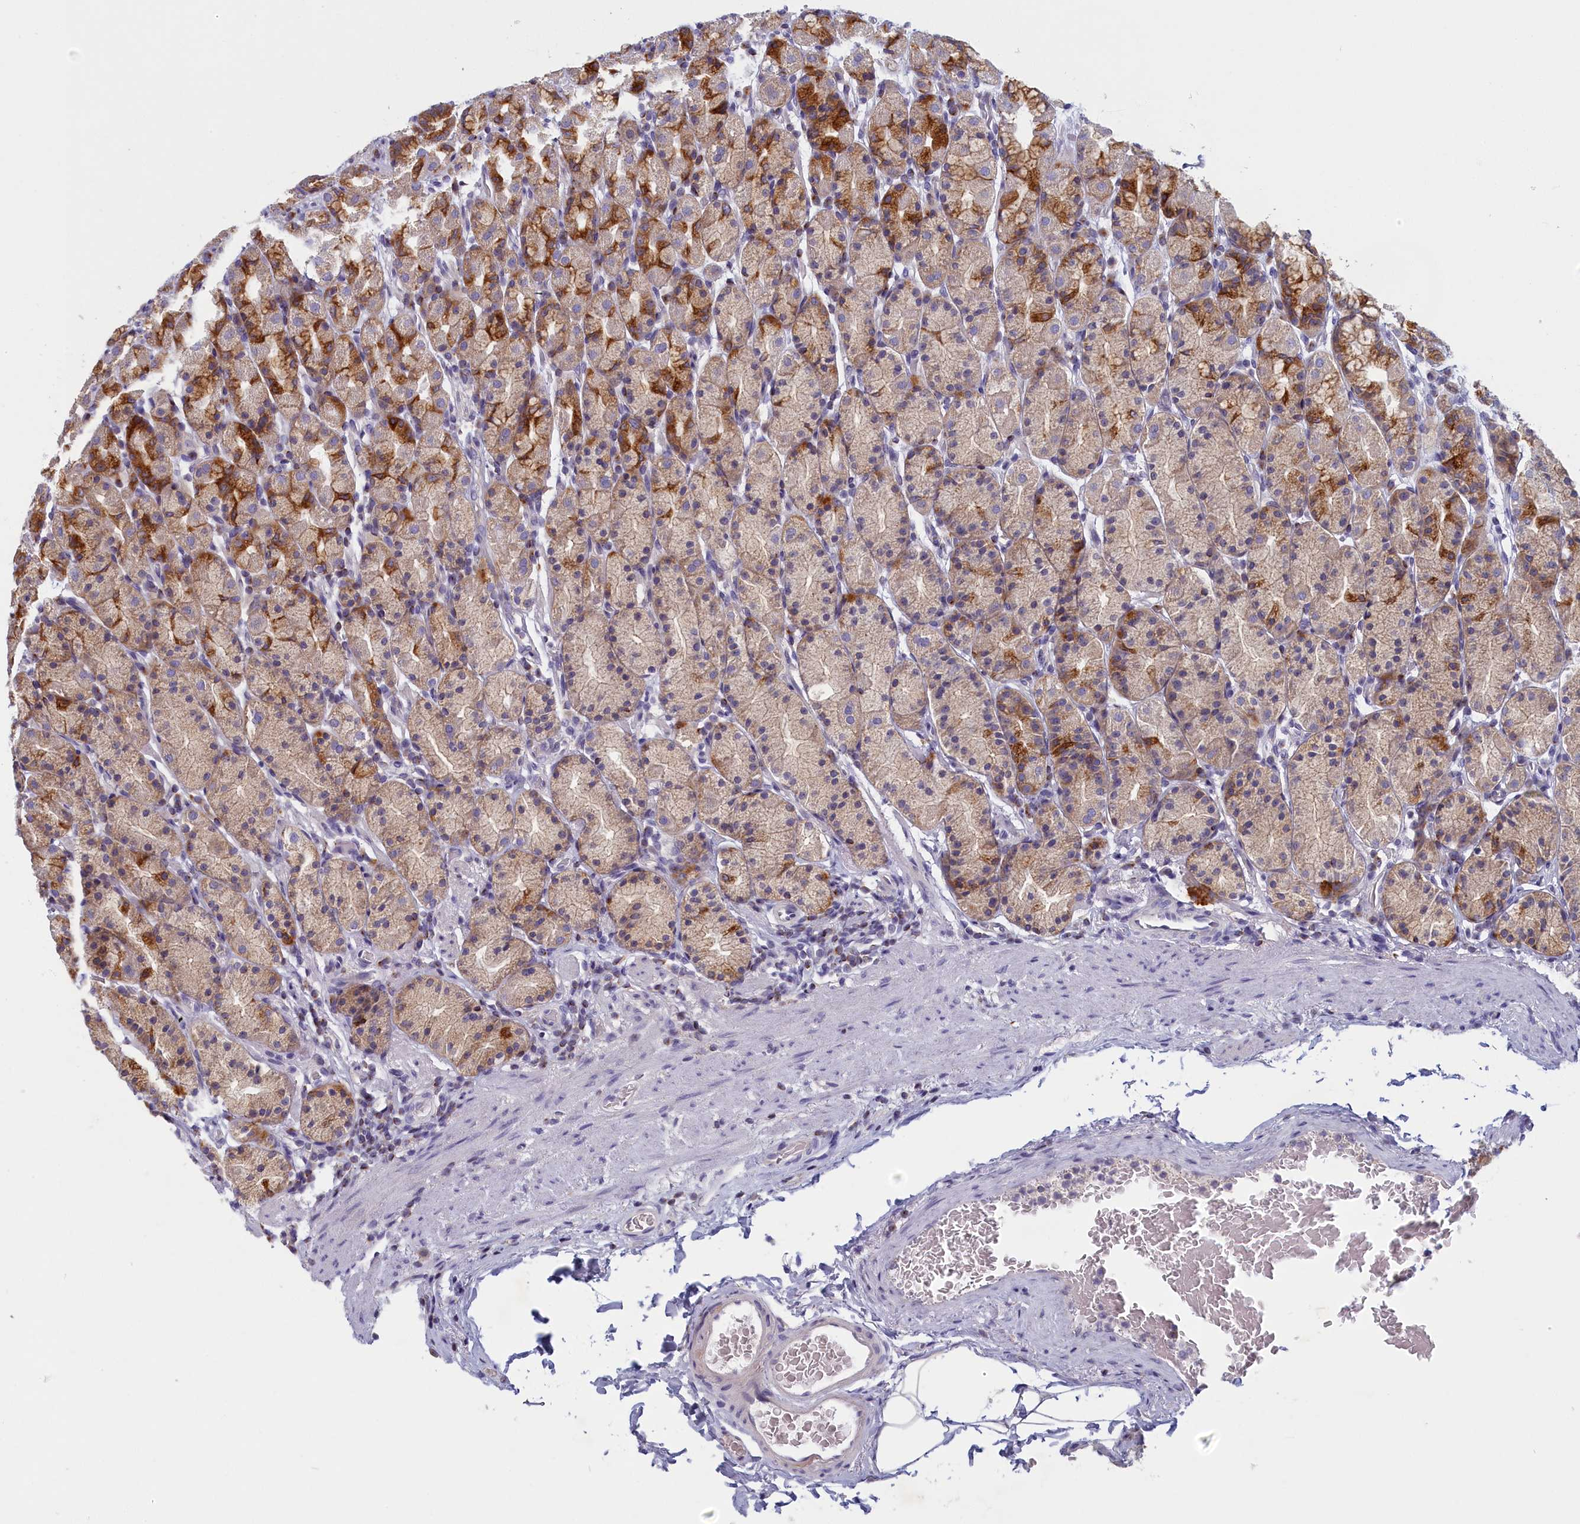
{"staining": {"intensity": "moderate", "quantity": "25%-75%", "location": "cytoplasmic/membranous"}, "tissue": "stomach", "cell_type": "Glandular cells", "image_type": "normal", "snomed": [{"axis": "morphology", "description": "Normal tissue, NOS"}, {"axis": "topography", "description": "Stomach, upper"}, {"axis": "topography", "description": "Stomach, lower"}, {"axis": "topography", "description": "Small intestine"}], "caption": "Protein staining of benign stomach displays moderate cytoplasmic/membranous positivity in about 25%-75% of glandular cells.", "gene": "NOL10", "patient": {"sex": "male", "age": 68}}